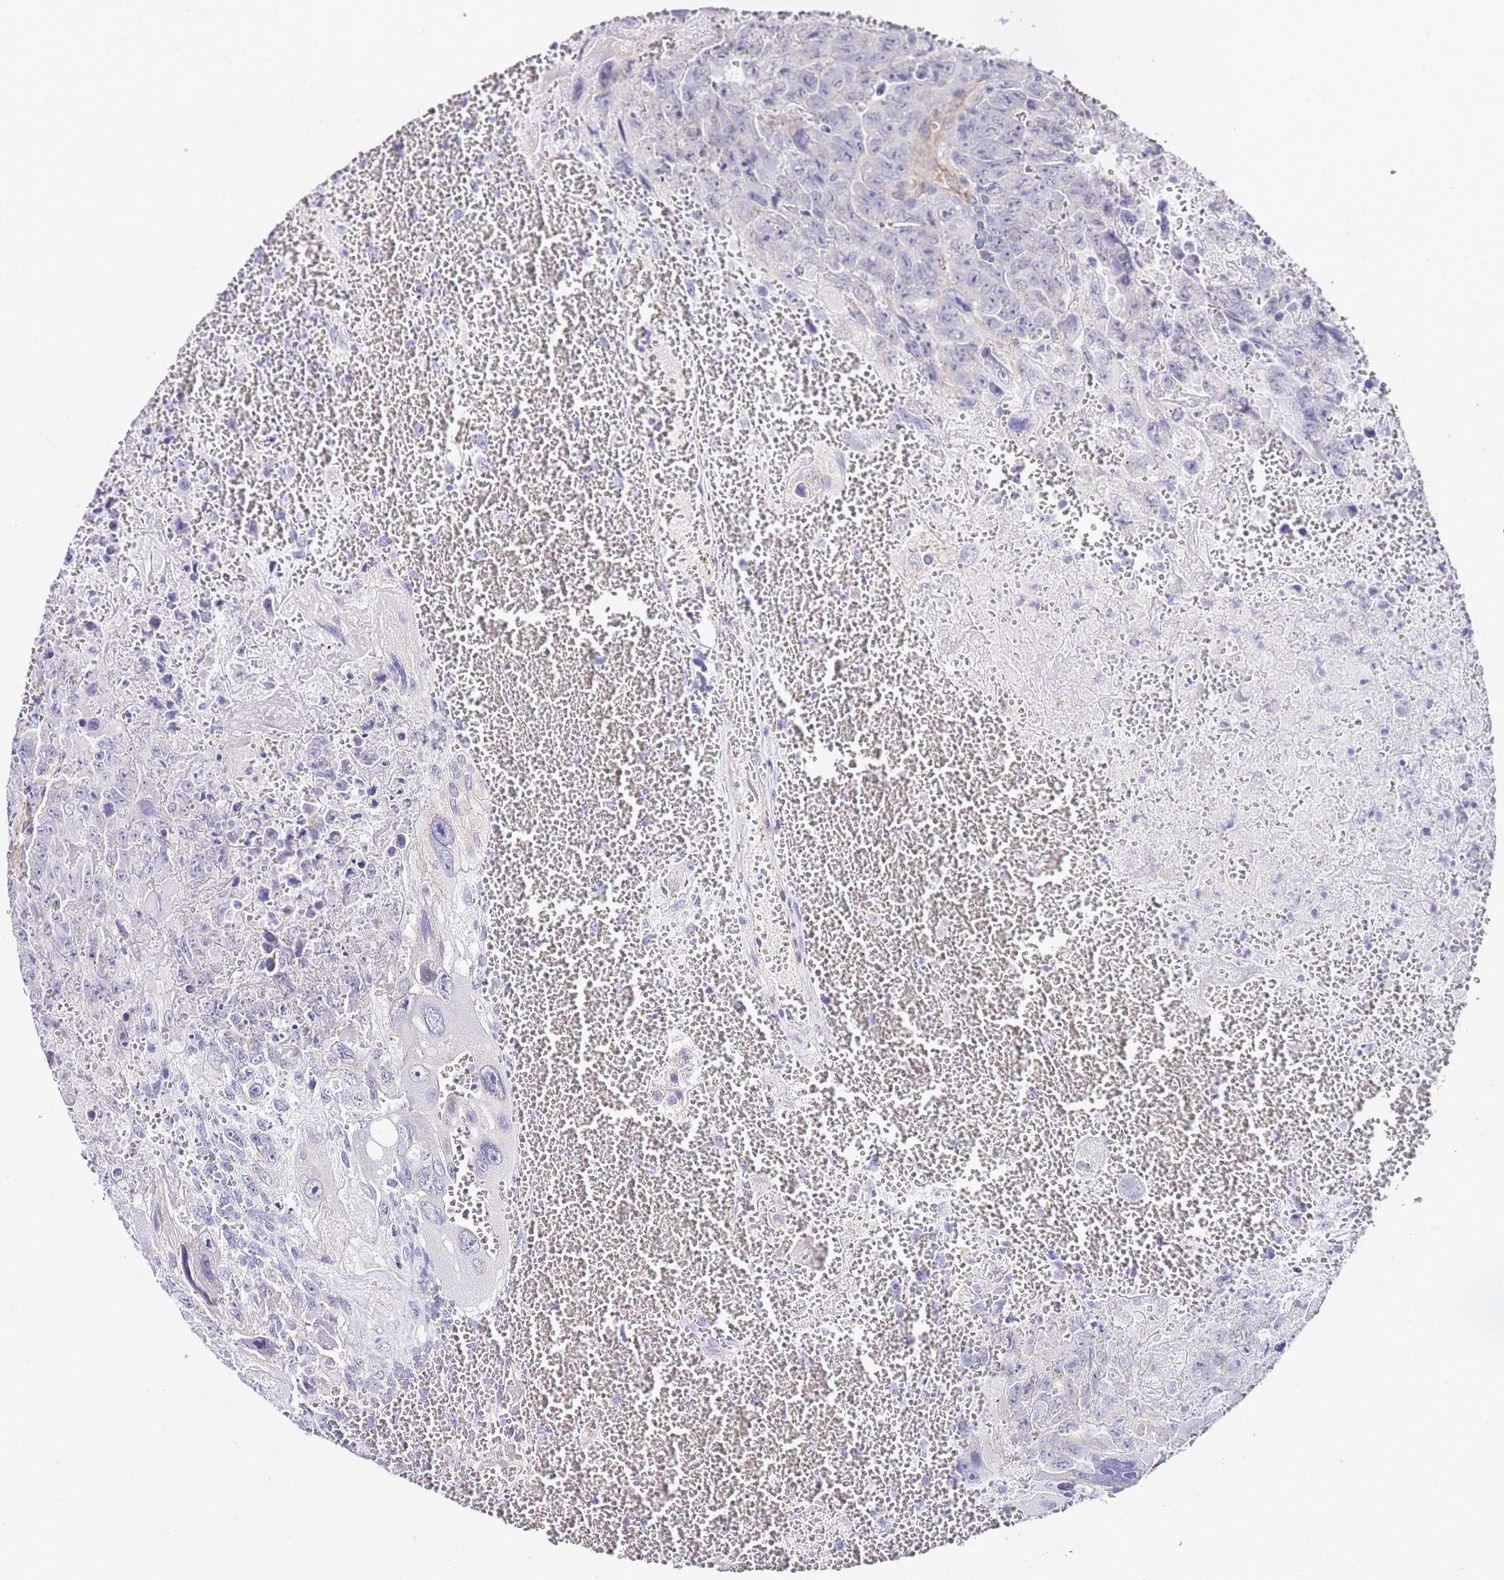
{"staining": {"intensity": "negative", "quantity": "none", "location": "none"}, "tissue": "testis cancer", "cell_type": "Tumor cells", "image_type": "cancer", "snomed": [{"axis": "morphology", "description": "Carcinoma, Embryonal, NOS"}, {"axis": "topography", "description": "Testis"}], "caption": "Immunohistochemistry (IHC) of testis cancer reveals no expression in tumor cells.", "gene": "PDCD7", "patient": {"sex": "male", "age": 28}}